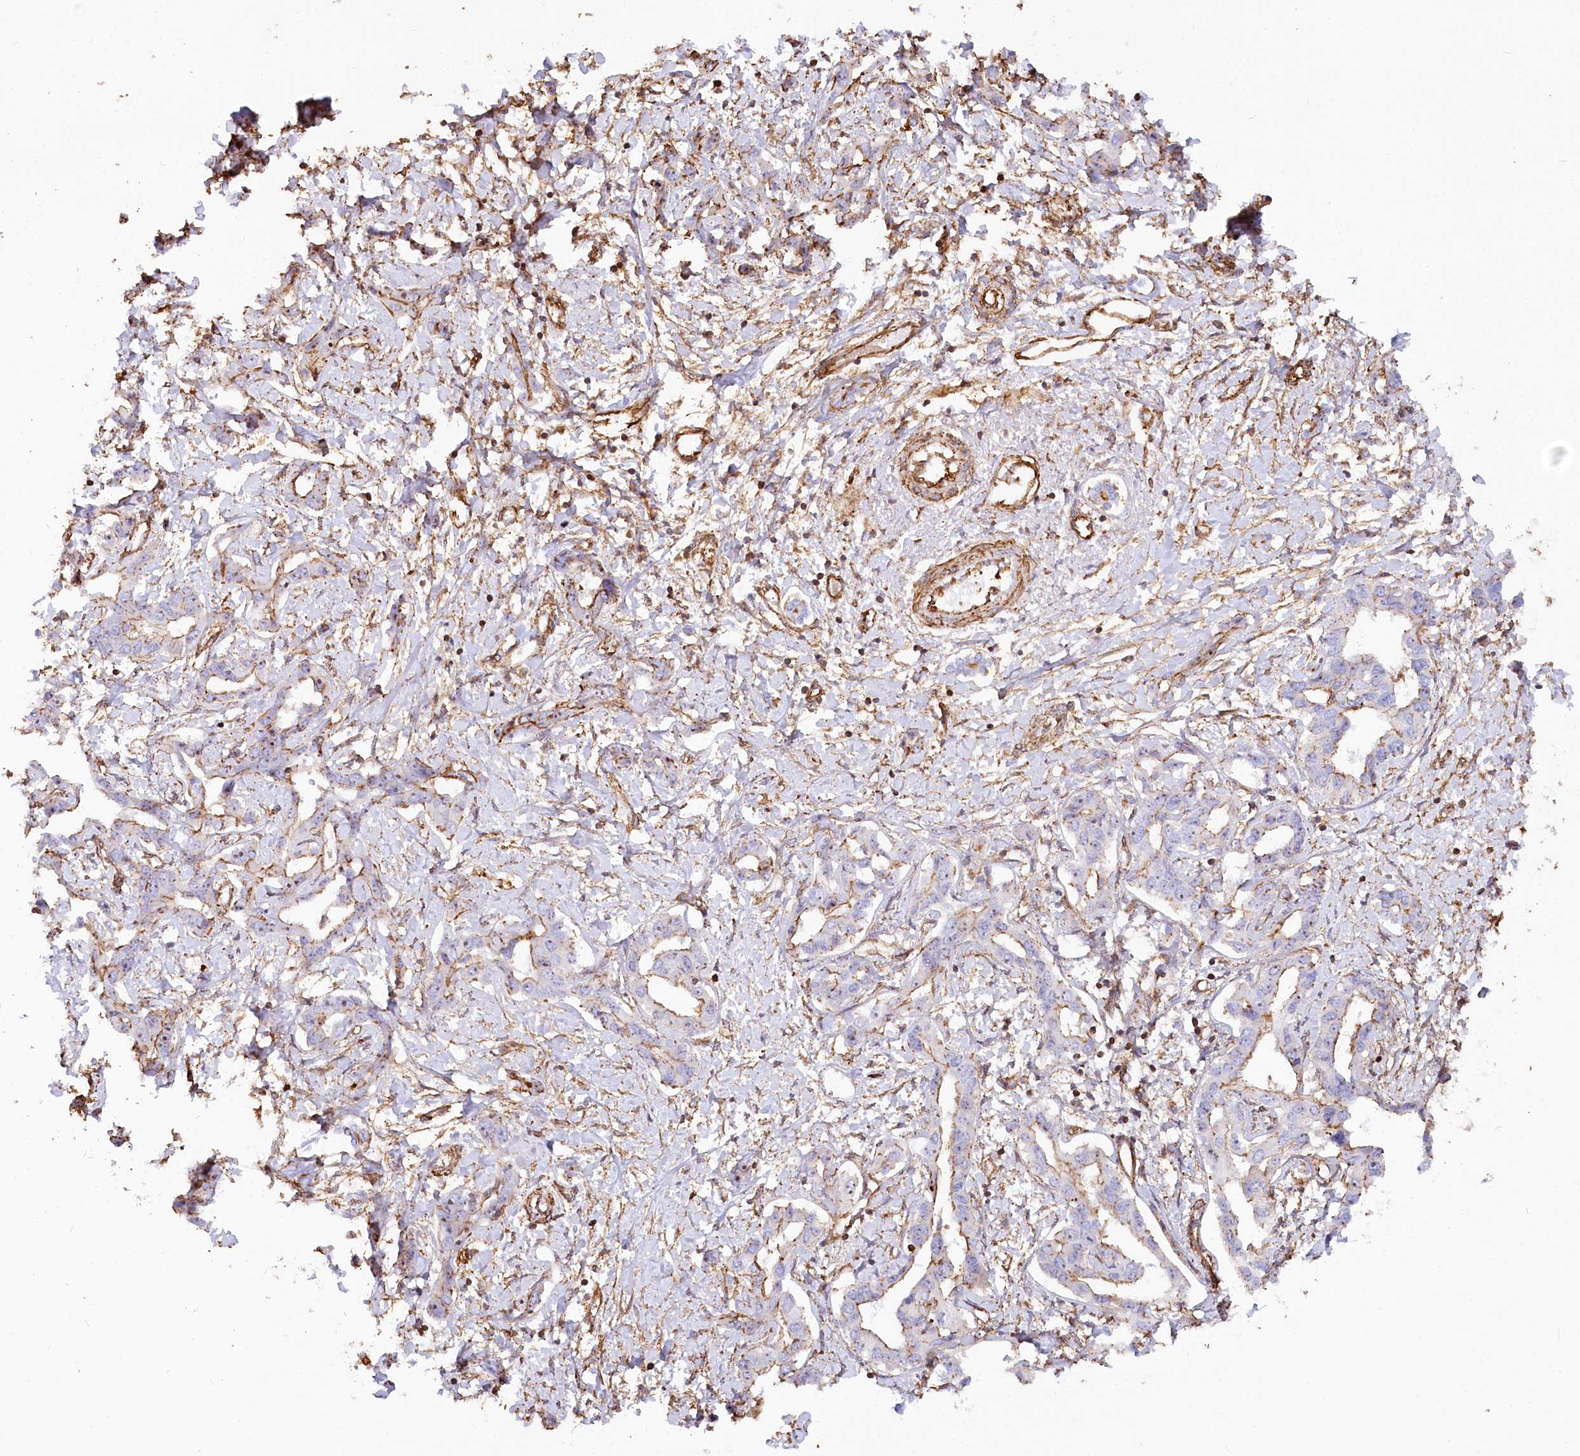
{"staining": {"intensity": "moderate", "quantity": "<25%", "location": "nuclear"}, "tissue": "liver cancer", "cell_type": "Tumor cells", "image_type": "cancer", "snomed": [{"axis": "morphology", "description": "Cholangiocarcinoma"}, {"axis": "topography", "description": "Liver"}], "caption": "Cholangiocarcinoma (liver) was stained to show a protein in brown. There is low levels of moderate nuclear positivity in about <25% of tumor cells. (Brightfield microscopy of DAB IHC at high magnification).", "gene": "WDR36", "patient": {"sex": "male", "age": 59}}